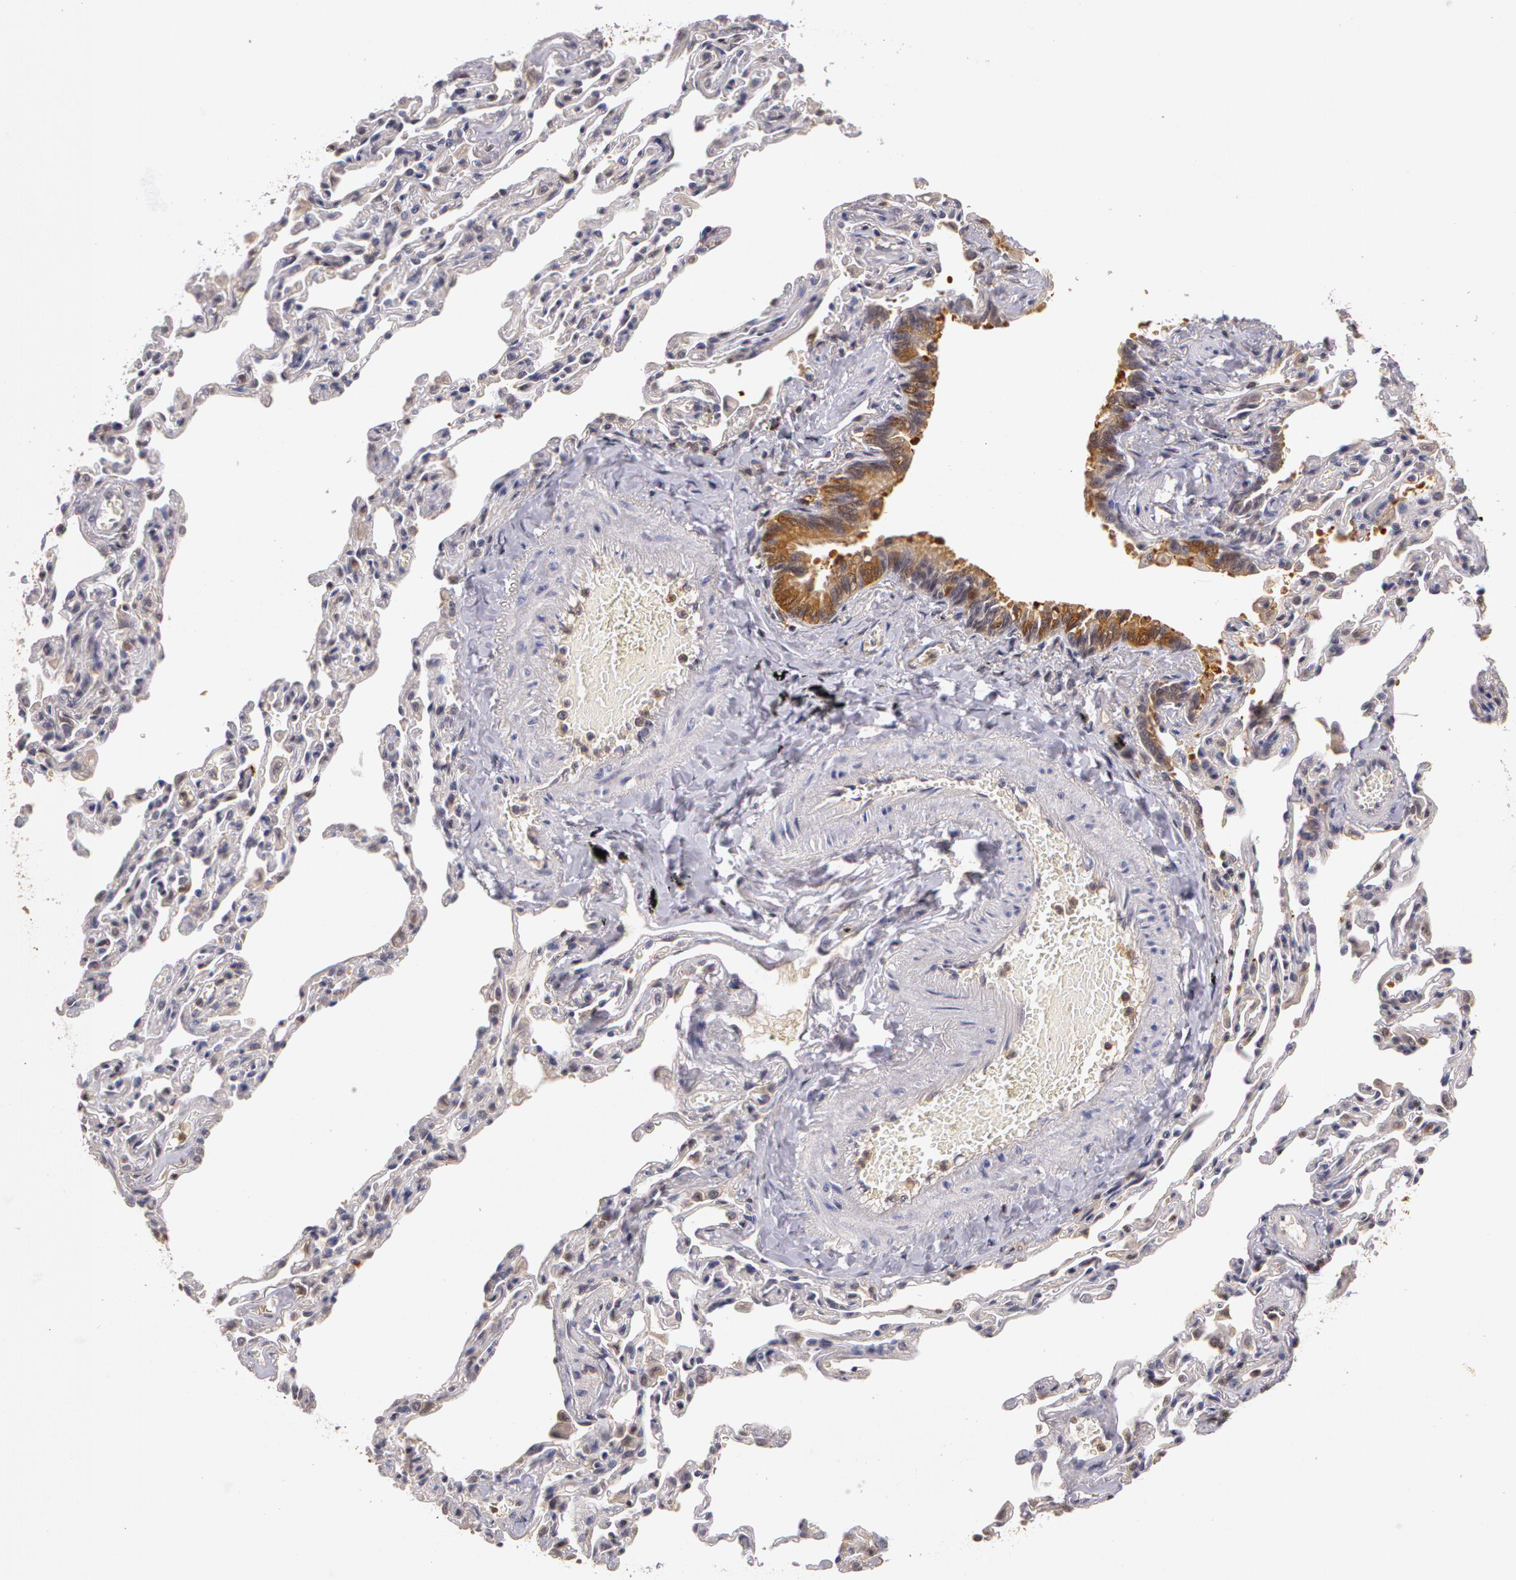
{"staining": {"intensity": "moderate", "quantity": ">75%", "location": "cytoplasmic/membranous"}, "tissue": "bronchus", "cell_type": "Respiratory epithelial cells", "image_type": "normal", "snomed": [{"axis": "morphology", "description": "Normal tissue, NOS"}, {"axis": "topography", "description": "Cartilage tissue"}, {"axis": "topography", "description": "Bronchus"}, {"axis": "topography", "description": "Lung"}], "caption": "IHC (DAB) staining of unremarkable human bronchus displays moderate cytoplasmic/membranous protein expression in approximately >75% of respiratory epithelial cells. (Brightfield microscopy of DAB IHC at high magnification).", "gene": "AHSA1", "patient": {"sex": "male", "age": 64}}